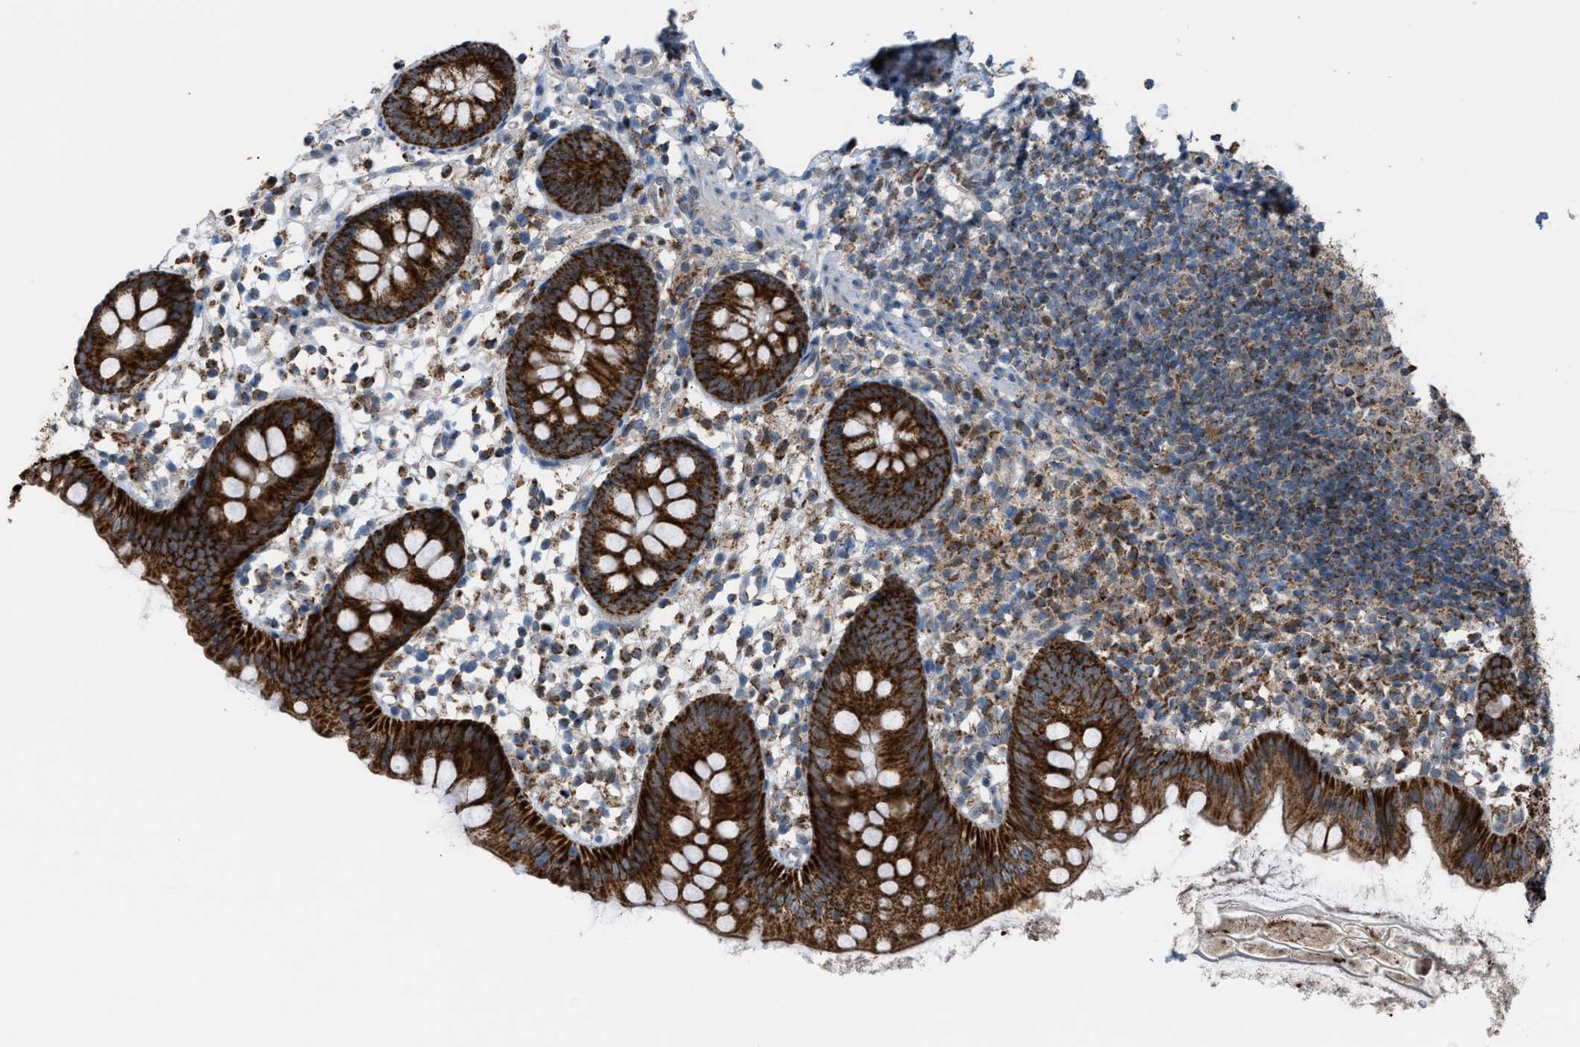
{"staining": {"intensity": "strong", "quantity": ">75%", "location": "cytoplasmic/membranous"}, "tissue": "appendix", "cell_type": "Glandular cells", "image_type": "normal", "snomed": [{"axis": "morphology", "description": "Normal tissue, NOS"}, {"axis": "topography", "description": "Appendix"}], "caption": "Immunohistochemical staining of normal appendix shows strong cytoplasmic/membranous protein staining in about >75% of glandular cells.", "gene": "SRM", "patient": {"sex": "female", "age": 20}}